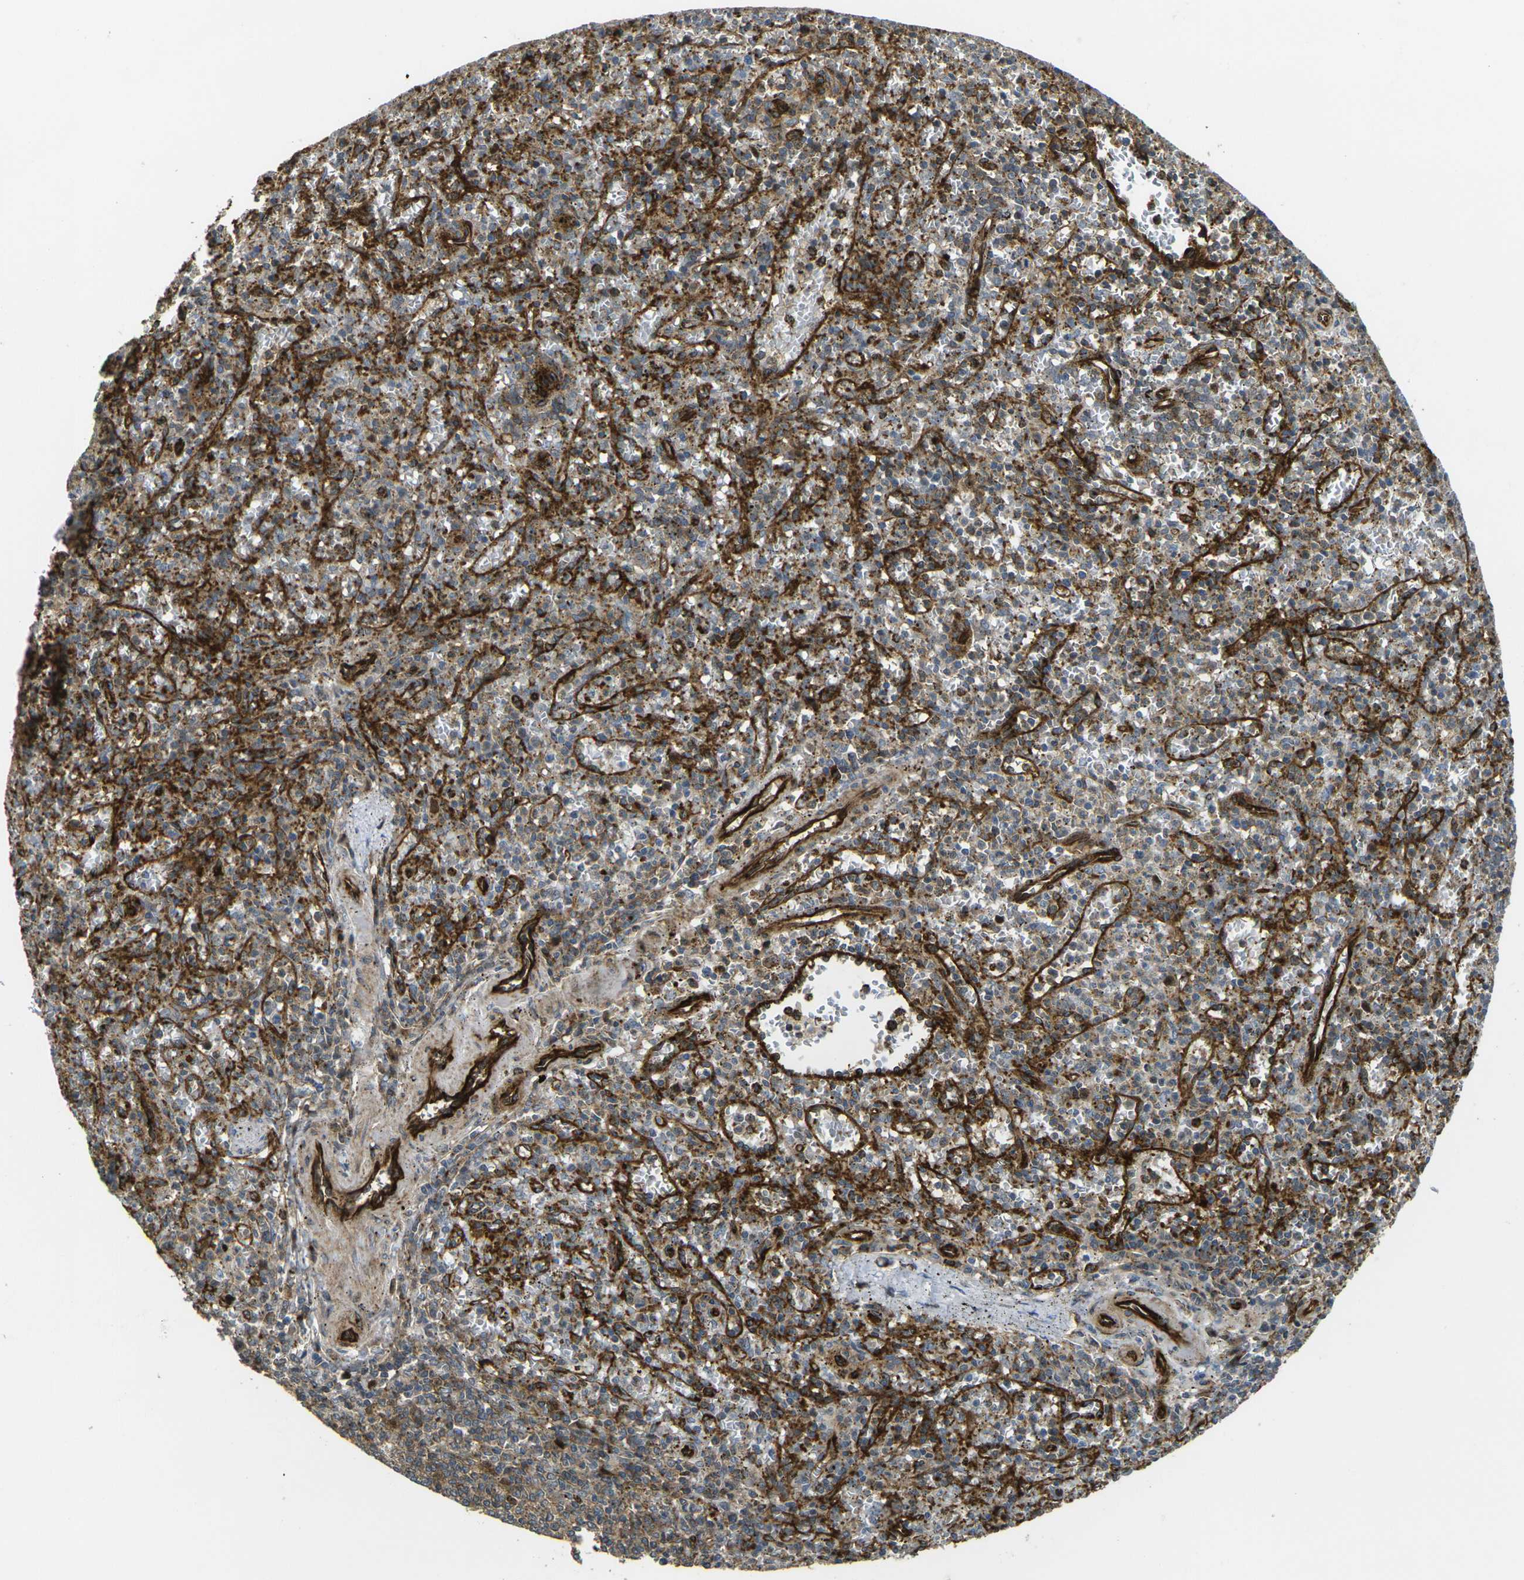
{"staining": {"intensity": "moderate", "quantity": ">75%", "location": "cytoplasmic/membranous"}, "tissue": "spleen", "cell_type": "Cells in red pulp", "image_type": "normal", "snomed": [{"axis": "morphology", "description": "Normal tissue, NOS"}, {"axis": "topography", "description": "Spleen"}], "caption": "Moderate cytoplasmic/membranous positivity is seen in about >75% of cells in red pulp in normal spleen. Nuclei are stained in blue.", "gene": "ECE1", "patient": {"sex": "male", "age": 72}}